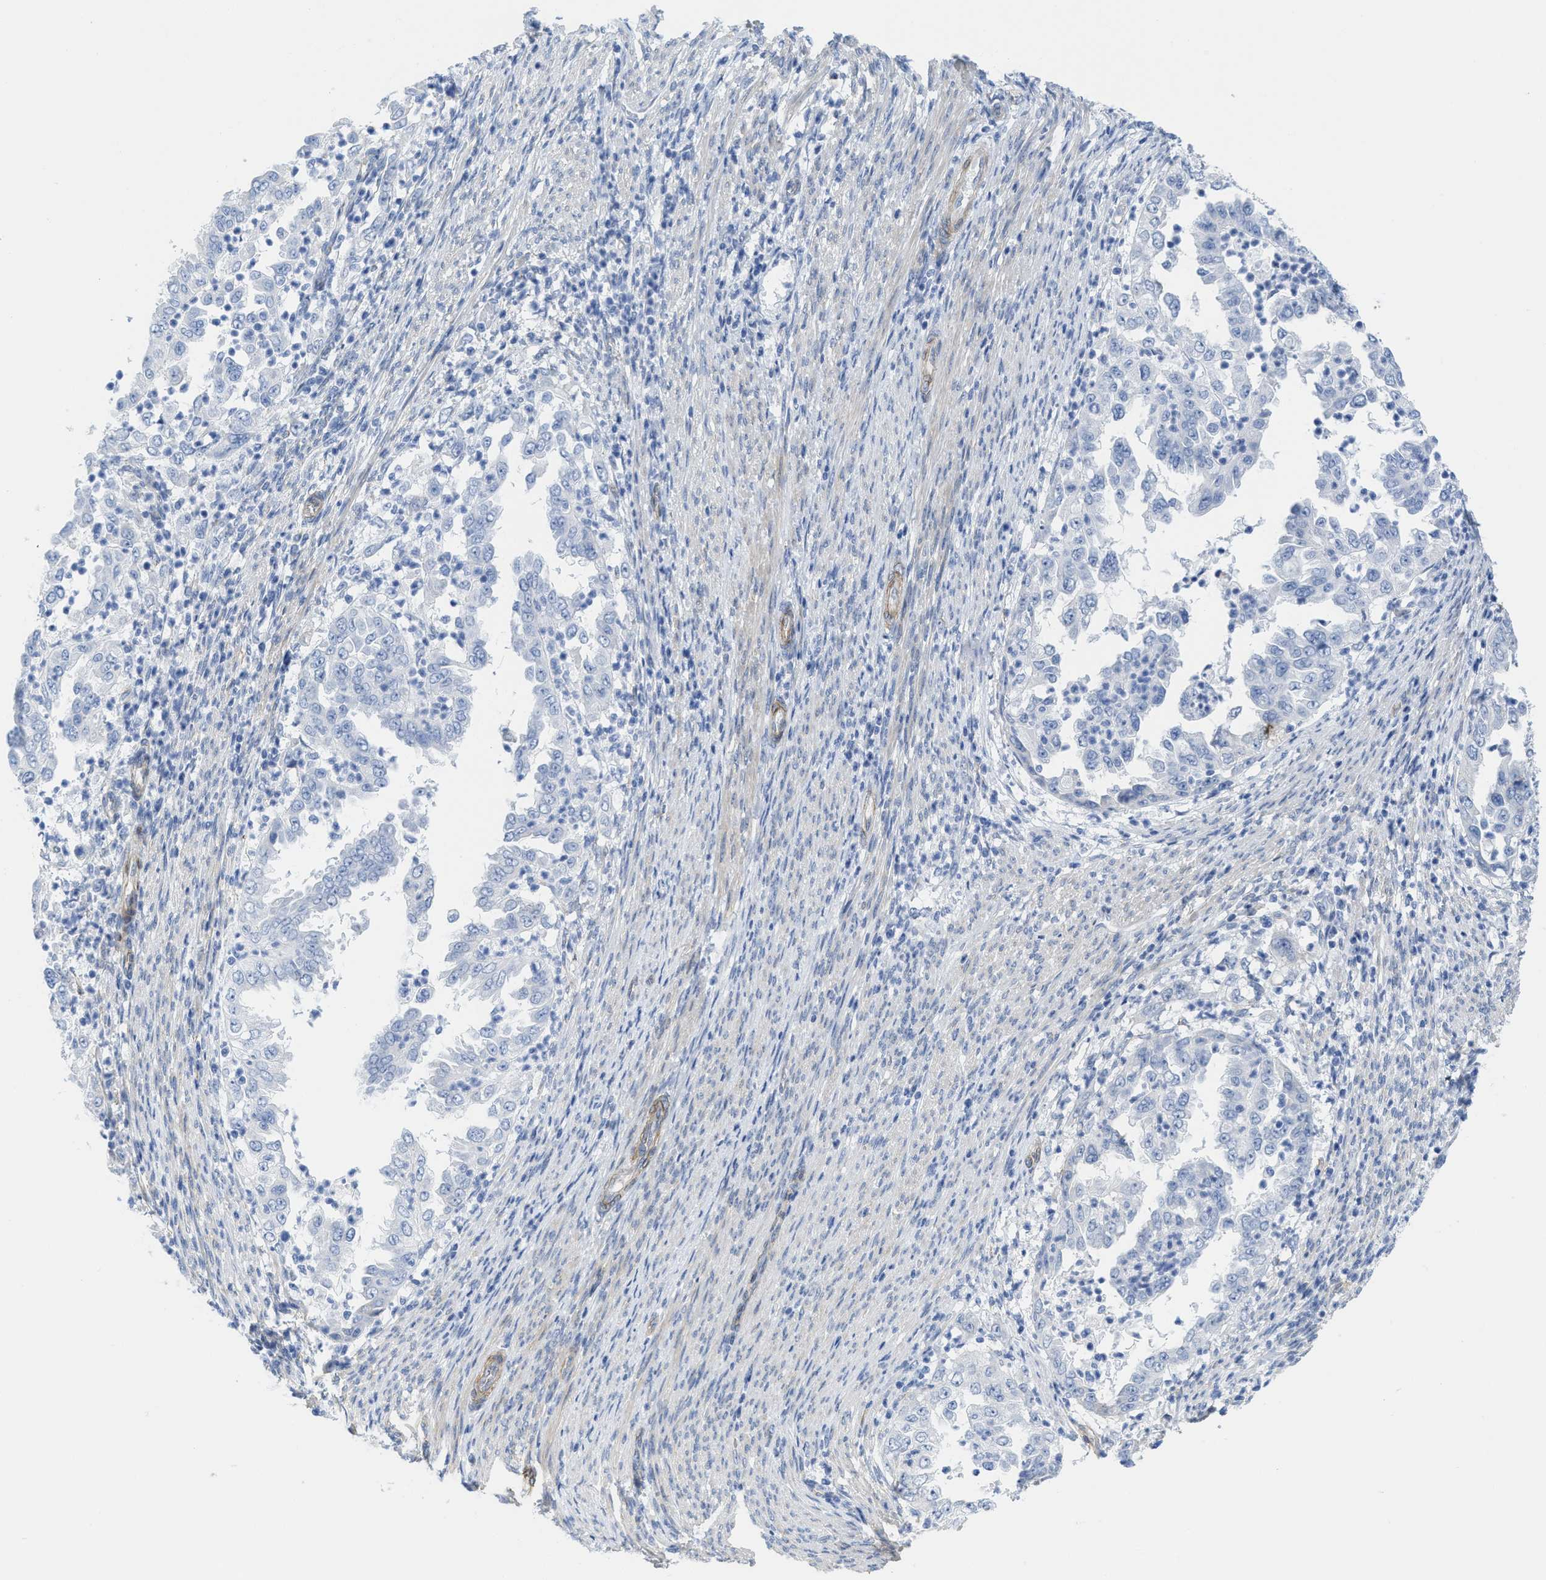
{"staining": {"intensity": "negative", "quantity": "none", "location": "none"}, "tissue": "endometrial cancer", "cell_type": "Tumor cells", "image_type": "cancer", "snomed": [{"axis": "morphology", "description": "Adenocarcinoma, NOS"}, {"axis": "topography", "description": "Endometrium"}], "caption": "DAB immunohistochemical staining of human endometrial adenocarcinoma shows no significant expression in tumor cells.", "gene": "TUB", "patient": {"sex": "female", "age": 85}}